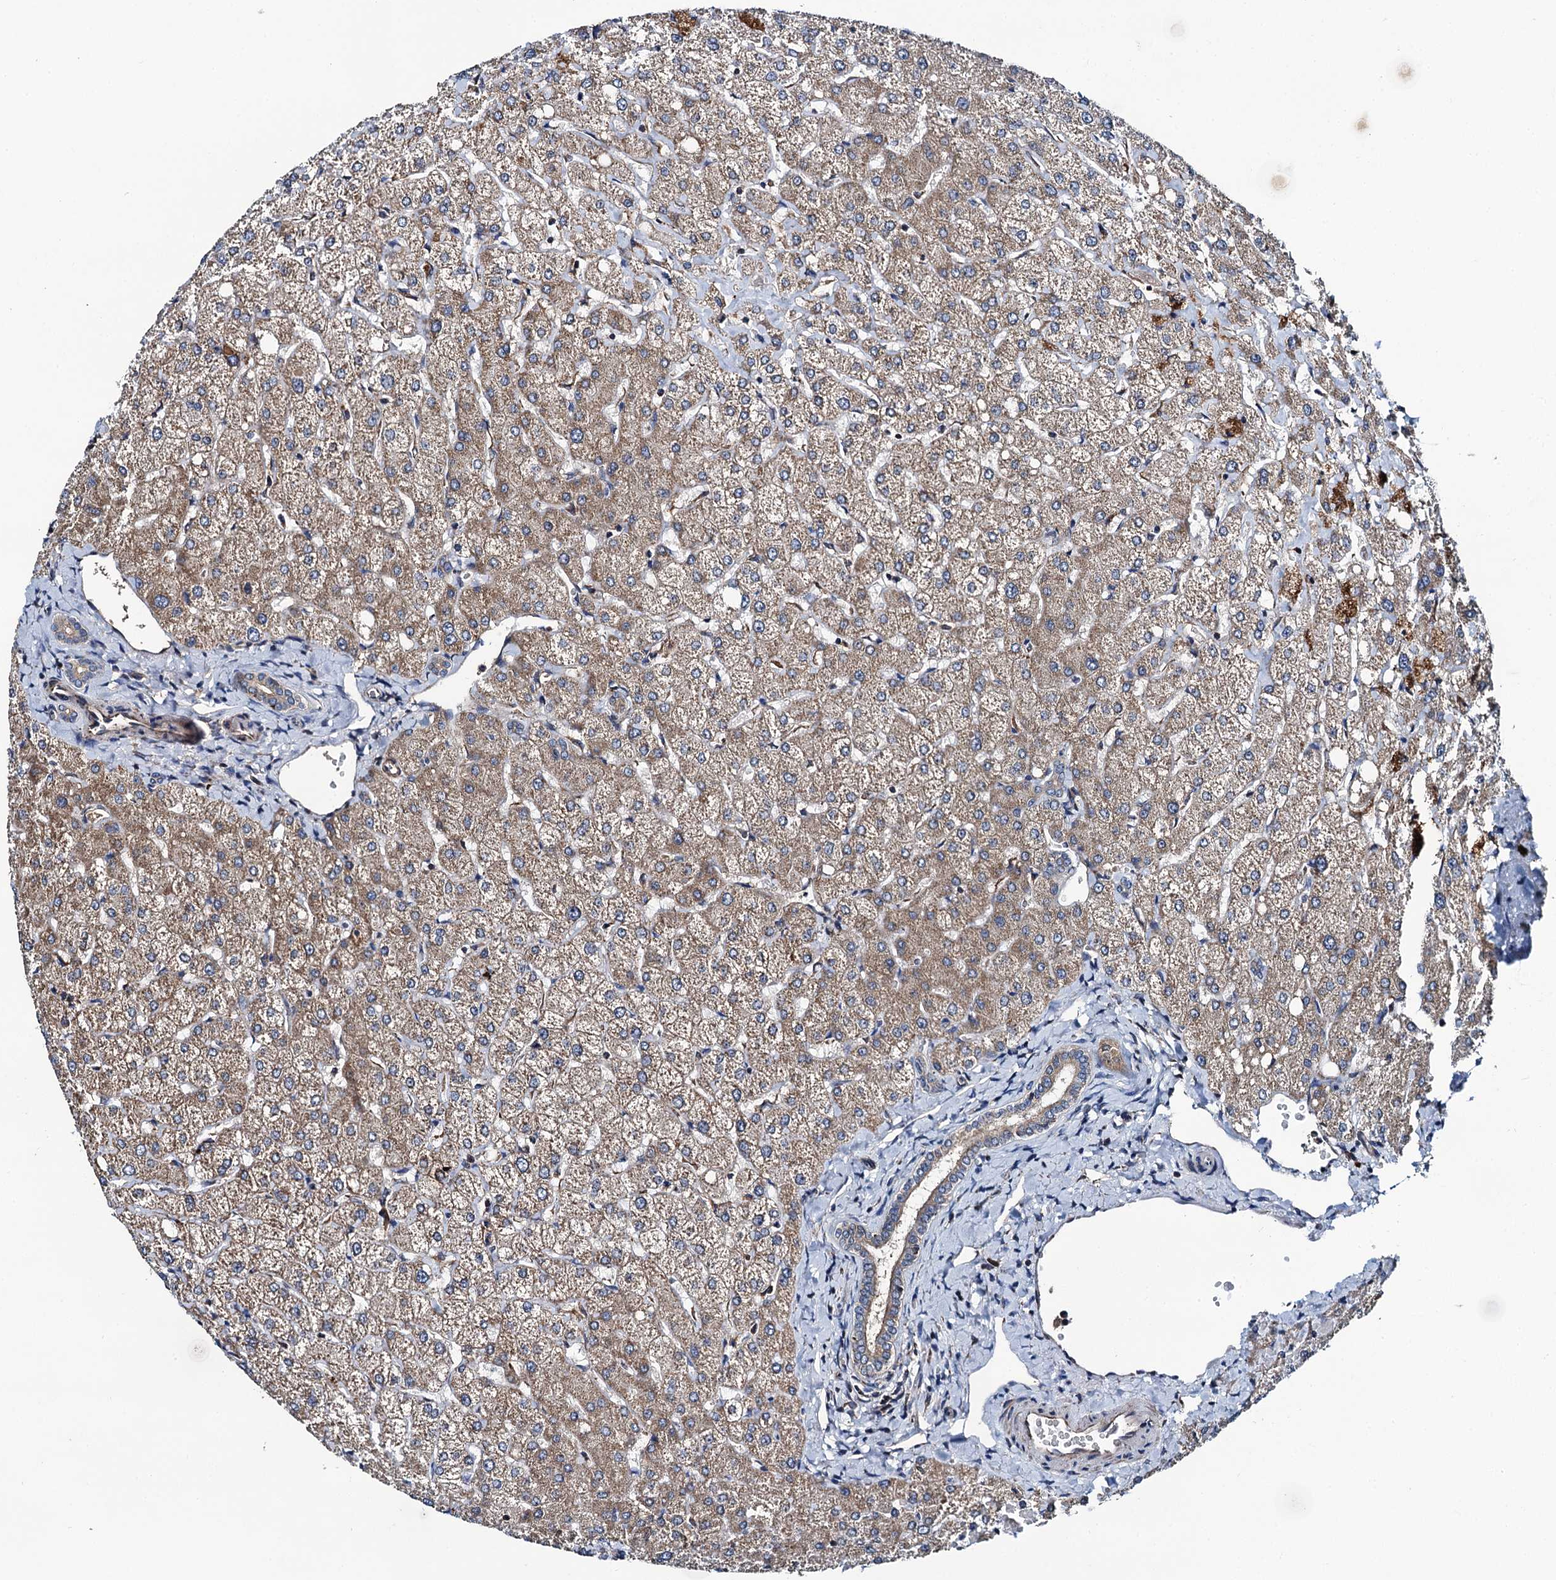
{"staining": {"intensity": "weak", "quantity": ">75%", "location": "cytoplasmic/membranous"}, "tissue": "liver", "cell_type": "Cholangiocytes", "image_type": "normal", "snomed": [{"axis": "morphology", "description": "Normal tissue, NOS"}, {"axis": "topography", "description": "Liver"}], "caption": "DAB (3,3'-diaminobenzidine) immunohistochemical staining of normal human liver exhibits weak cytoplasmic/membranous protein expression in about >75% of cholangiocytes.", "gene": "NEK1", "patient": {"sex": "female", "age": 54}}